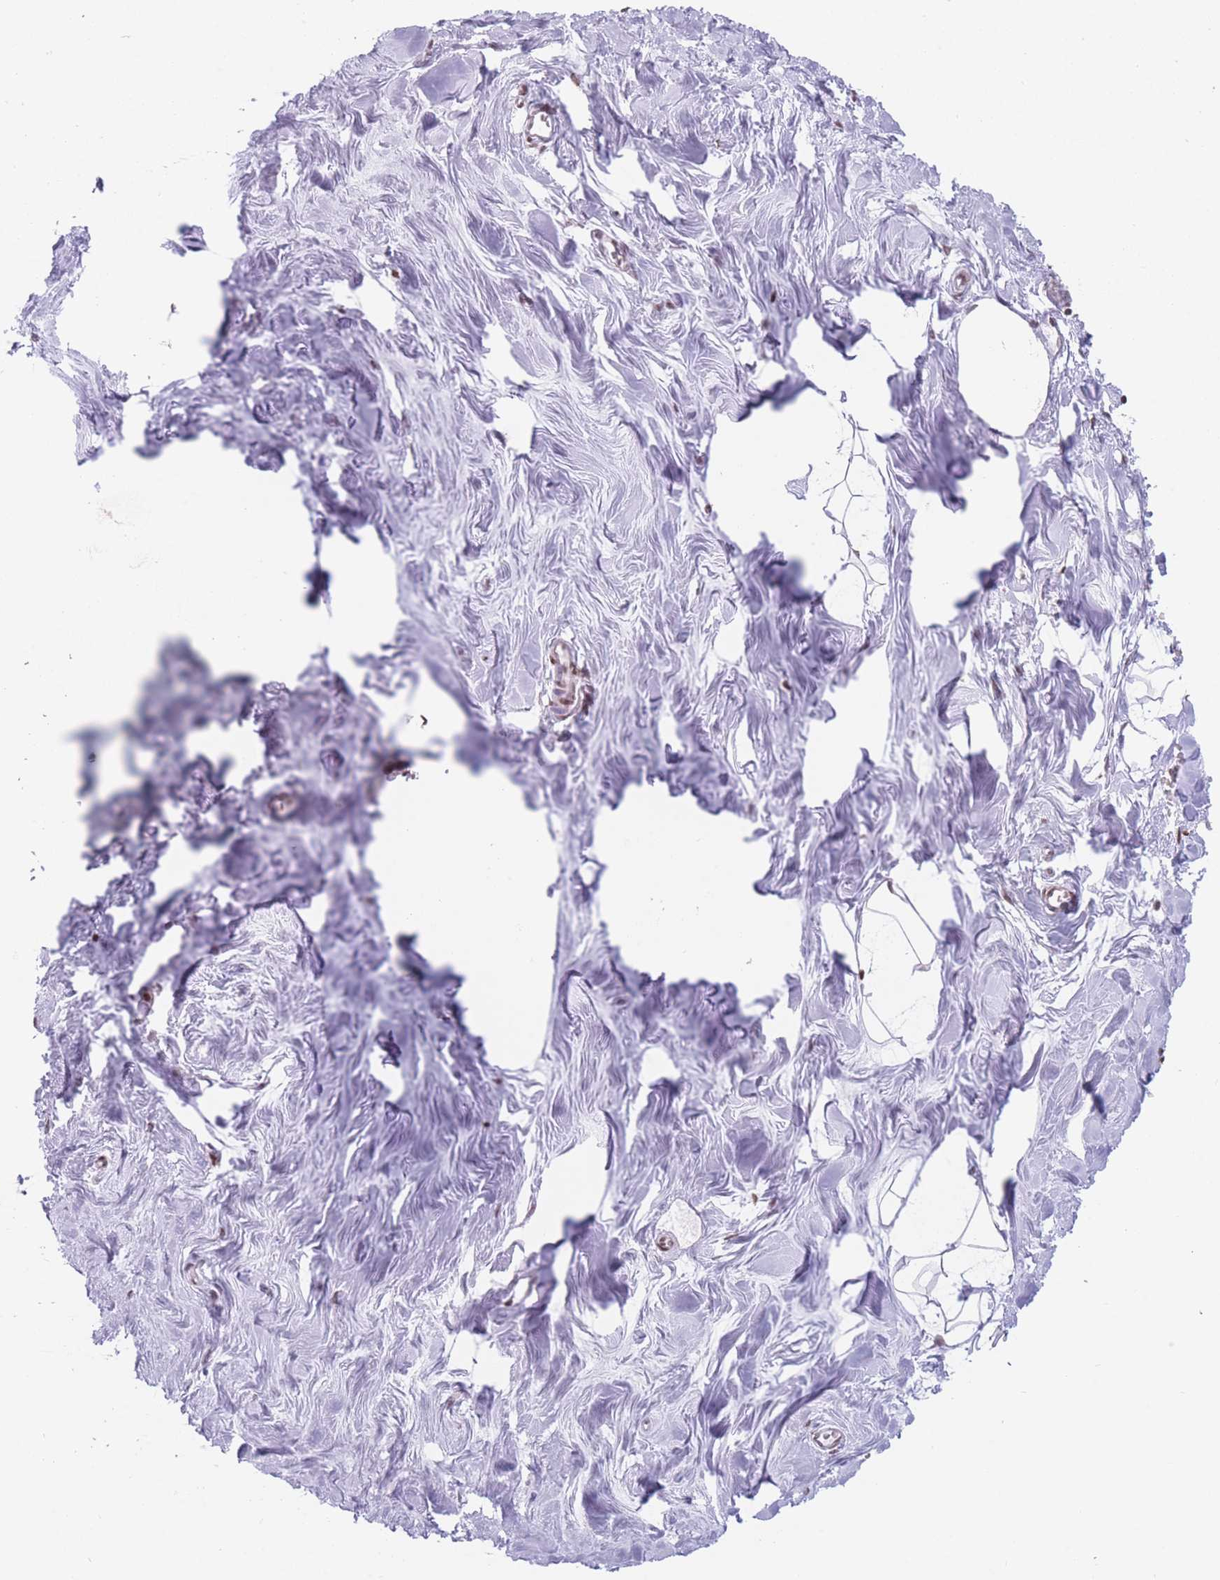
{"staining": {"intensity": "negative", "quantity": "none", "location": "none"}, "tissue": "breast", "cell_type": "Adipocytes", "image_type": "normal", "snomed": [{"axis": "morphology", "description": "Normal tissue, NOS"}, {"axis": "topography", "description": "Breast"}], "caption": "Photomicrograph shows no protein positivity in adipocytes of normal breast.", "gene": "AK9", "patient": {"sex": "female", "age": 27}}